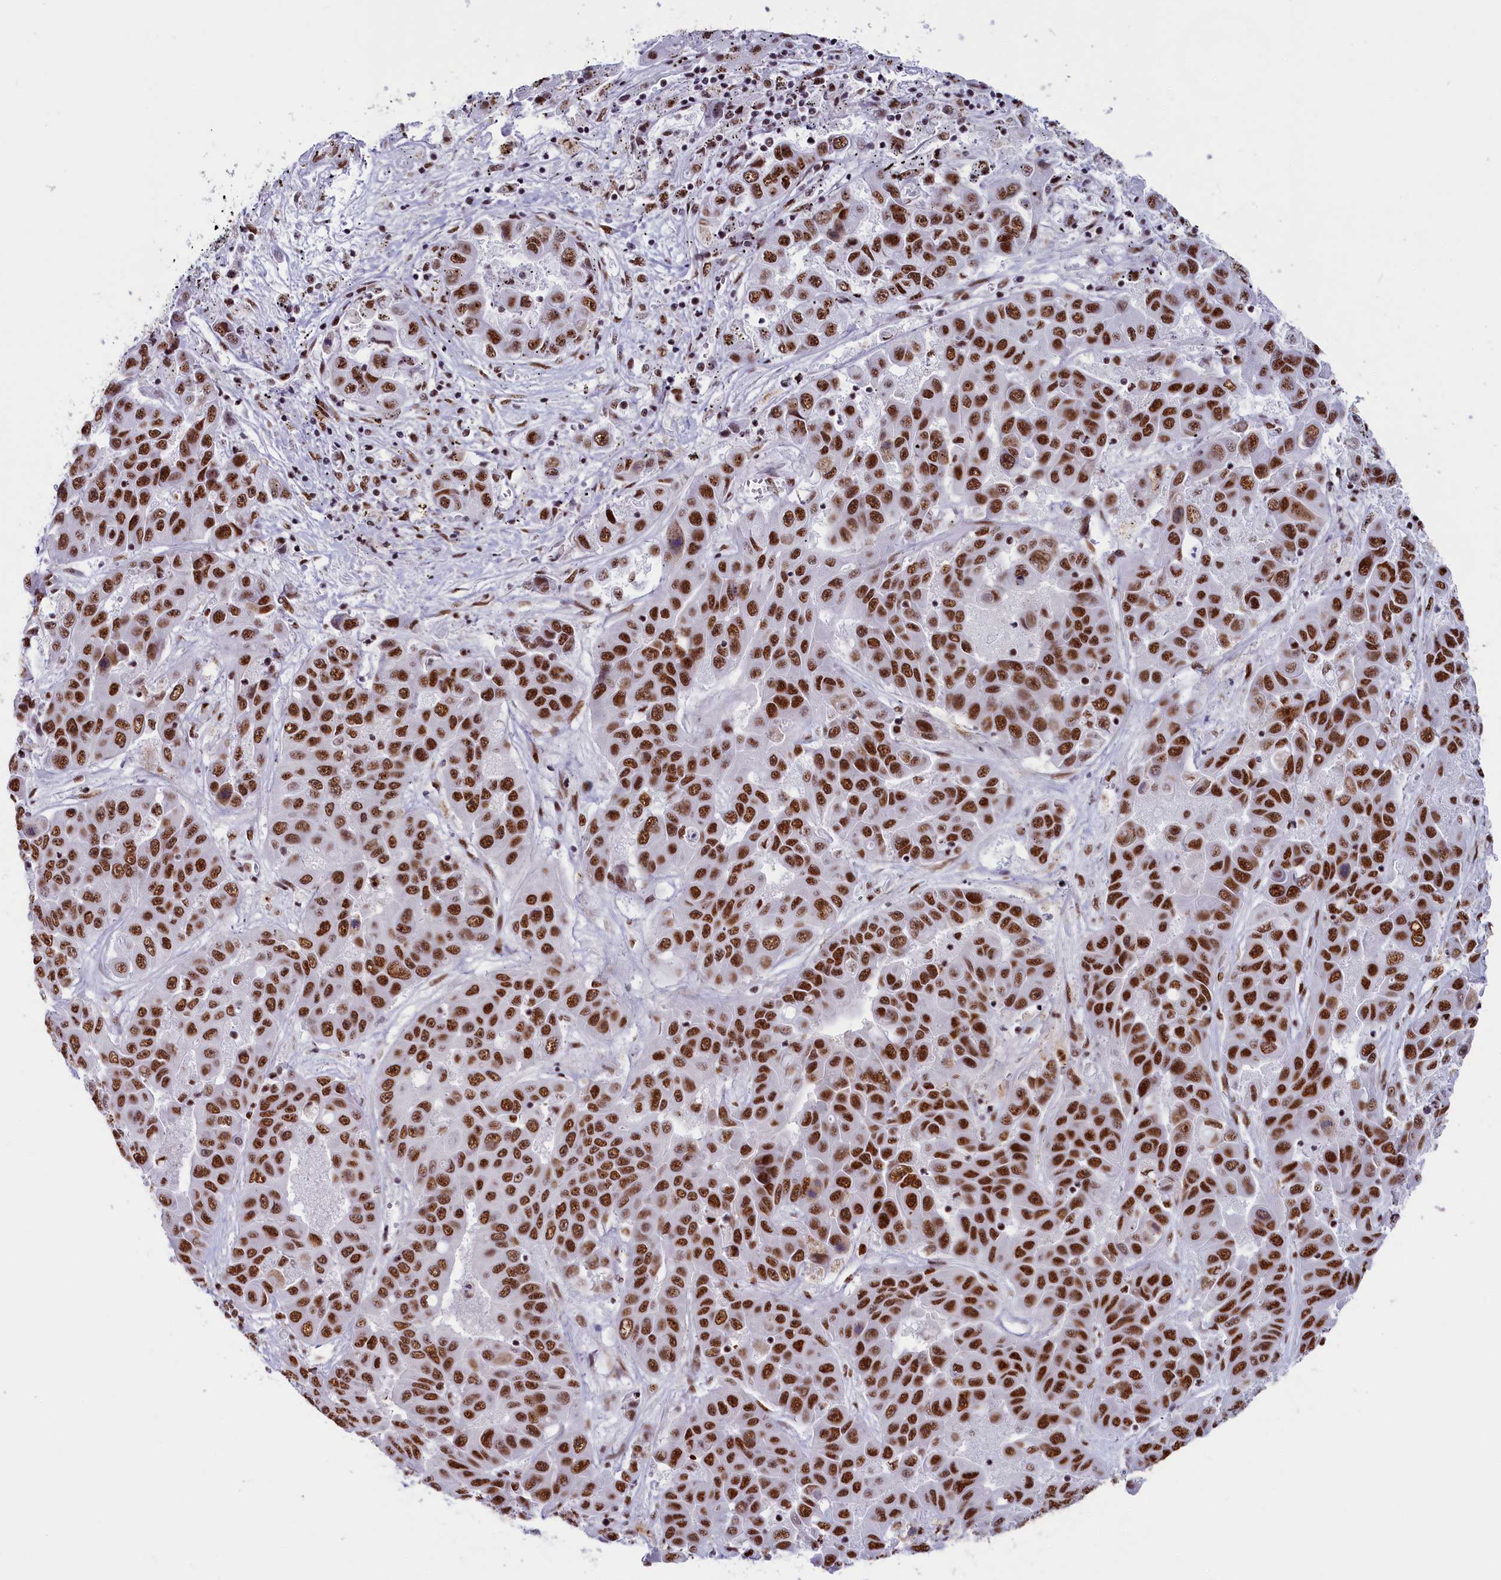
{"staining": {"intensity": "strong", "quantity": ">75%", "location": "nuclear"}, "tissue": "liver cancer", "cell_type": "Tumor cells", "image_type": "cancer", "snomed": [{"axis": "morphology", "description": "Cholangiocarcinoma"}, {"axis": "topography", "description": "Liver"}], "caption": "Immunohistochemical staining of liver cancer (cholangiocarcinoma) shows high levels of strong nuclear positivity in approximately >75% of tumor cells.", "gene": "SNRNP70", "patient": {"sex": "female", "age": 52}}